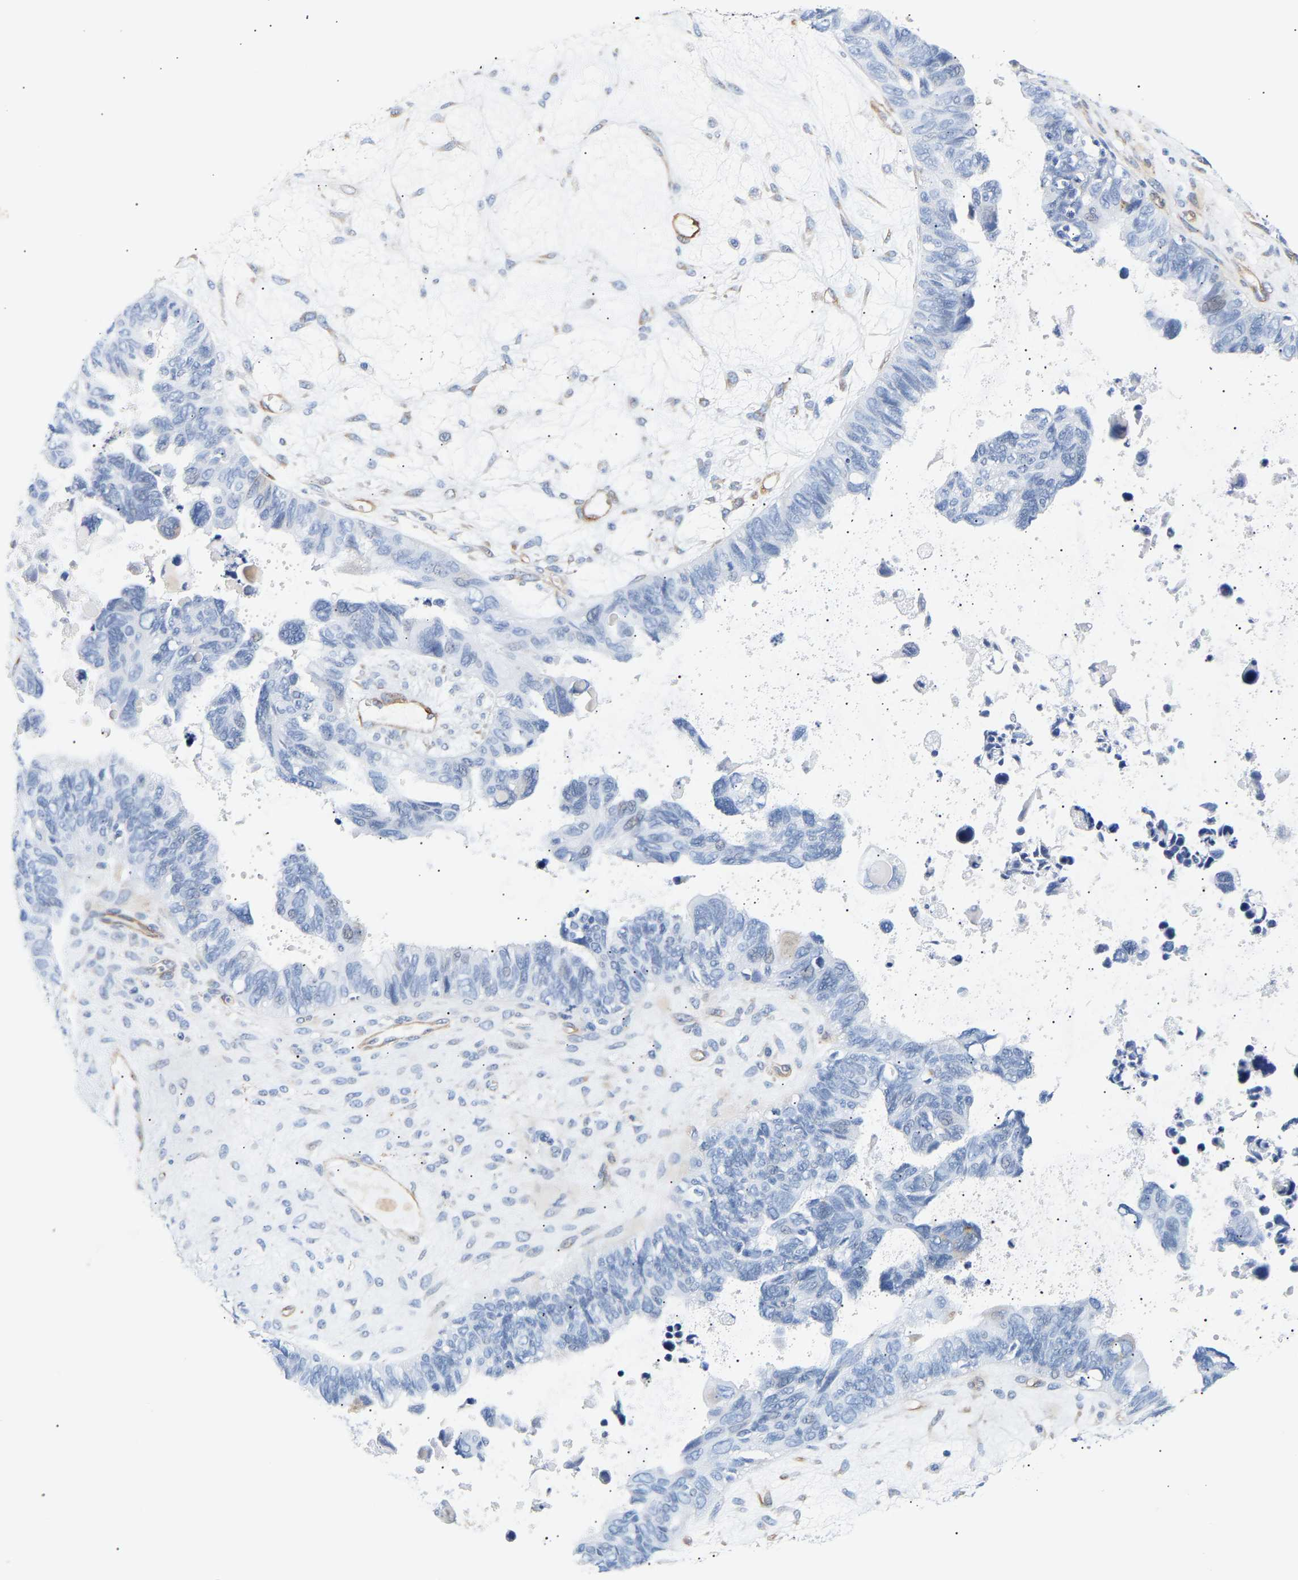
{"staining": {"intensity": "negative", "quantity": "none", "location": "none"}, "tissue": "ovarian cancer", "cell_type": "Tumor cells", "image_type": "cancer", "snomed": [{"axis": "morphology", "description": "Cystadenocarcinoma, serous, NOS"}, {"axis": "topography", "description": "Ovary"}], "caption": "Image shows no significant protein positivity in tumor cells of ovarian cancer (serous cystadenocarcinoma).", "gene": "IGFBP7", "patient": {"sex": "female", "age": 79}}